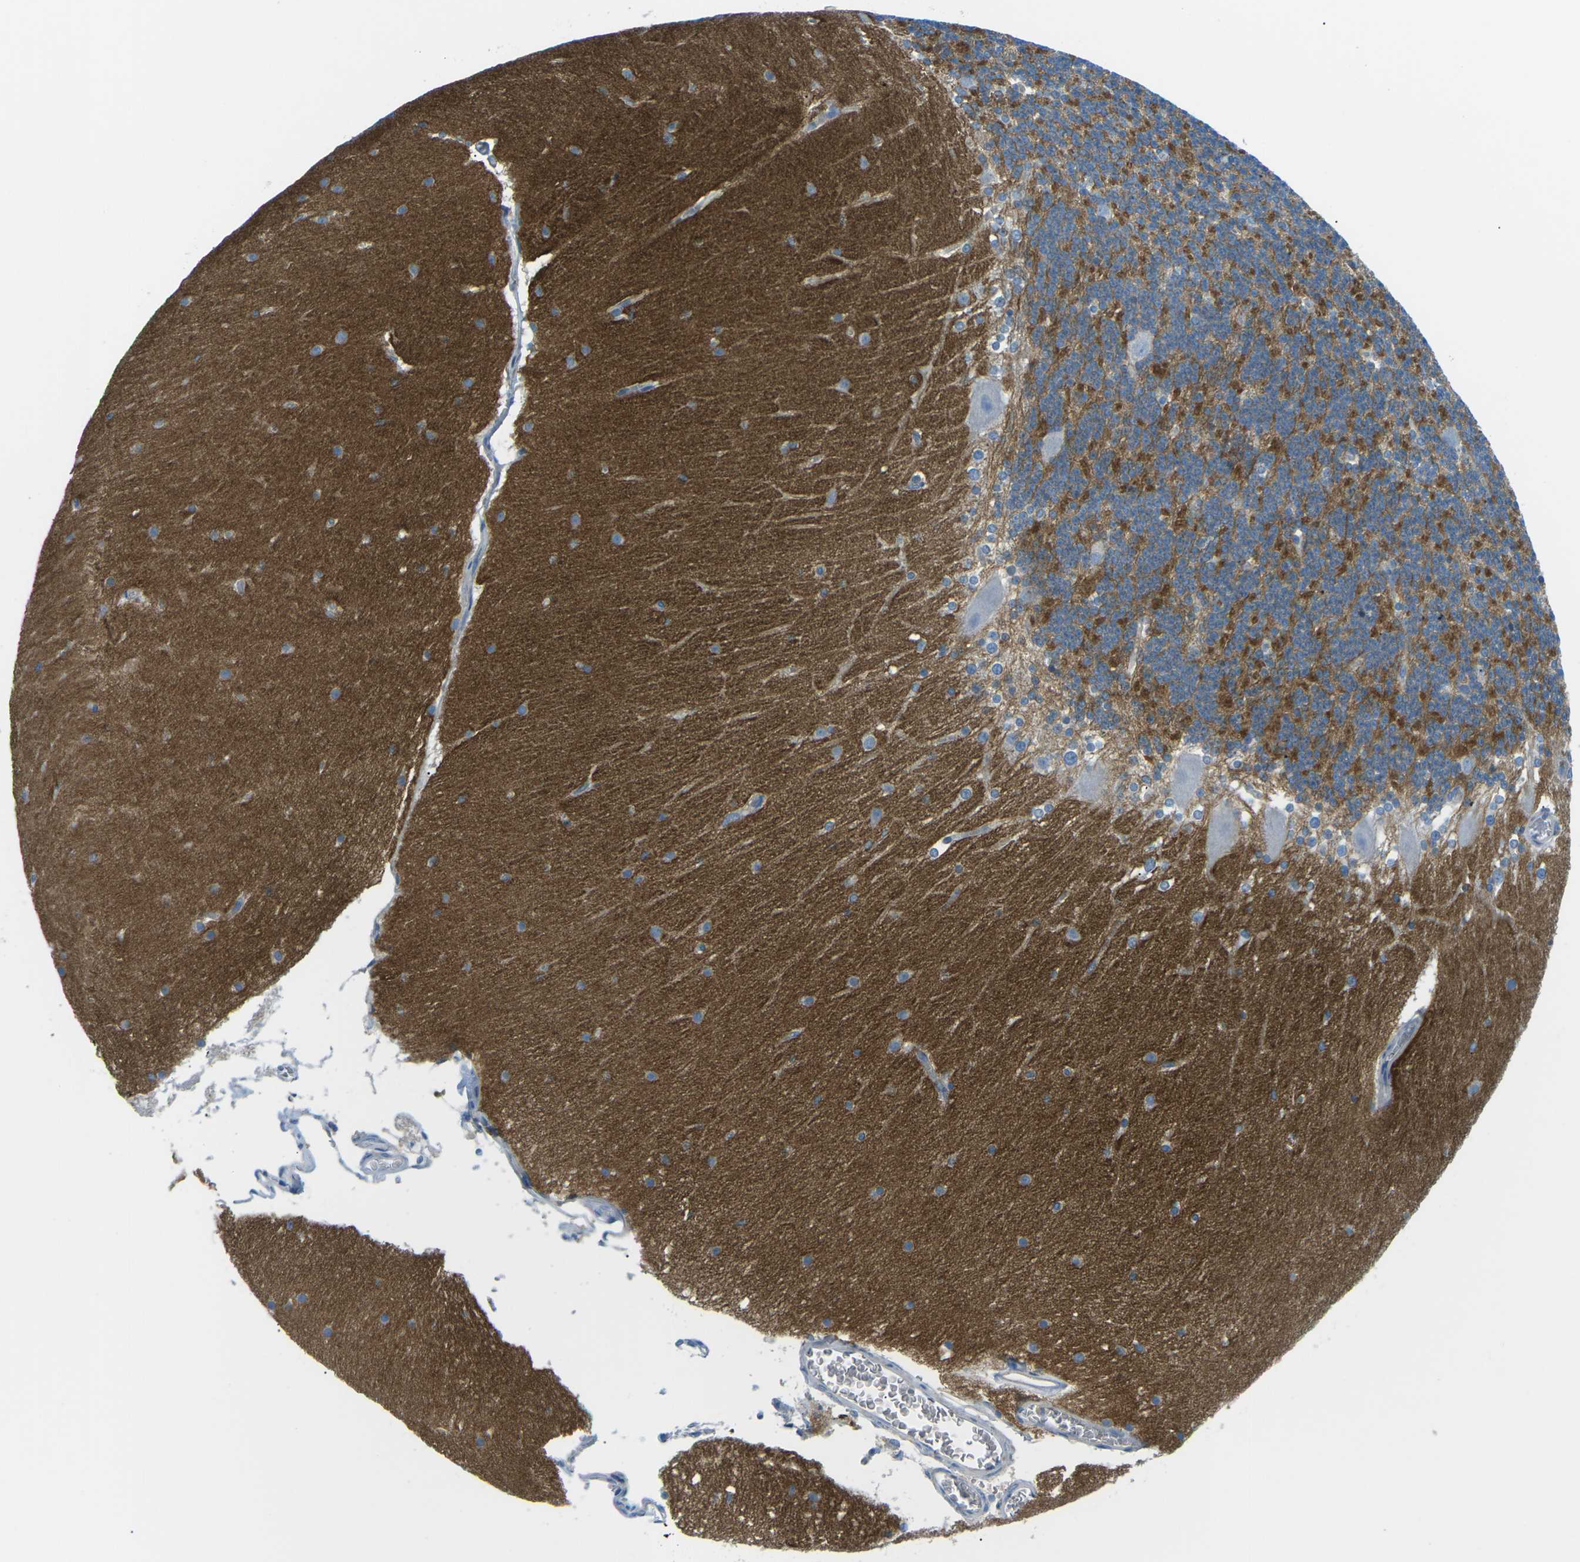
{"staining": {"intensity": "moderate", "quantity": "25%-75%", "location": "cytoplasmic/membranous"}, "tissue": "cerebellum", "cell_type": "Cells in granular layer", "image_type": "normal", "snomed": [{"axis": "morphology", "description": "Normal tissue, NOS"}, {"axis": "topography", "description": "Cerebellum"}], "caption": "Immunohistochemistry (DAB (3,3'-diaminobenzidine)) staining of unremarkable cerebellum exhibits moderate cytoplasmic/membranous protein positivity in approximately 25%-75% of cells in granular layer. (DAB (3,3'-diaminobenzidine) IHC, brown staining for protein, blue staining for nuclei).", "gene": "CD47", "patient": {"sex": "female", "age": 19}}